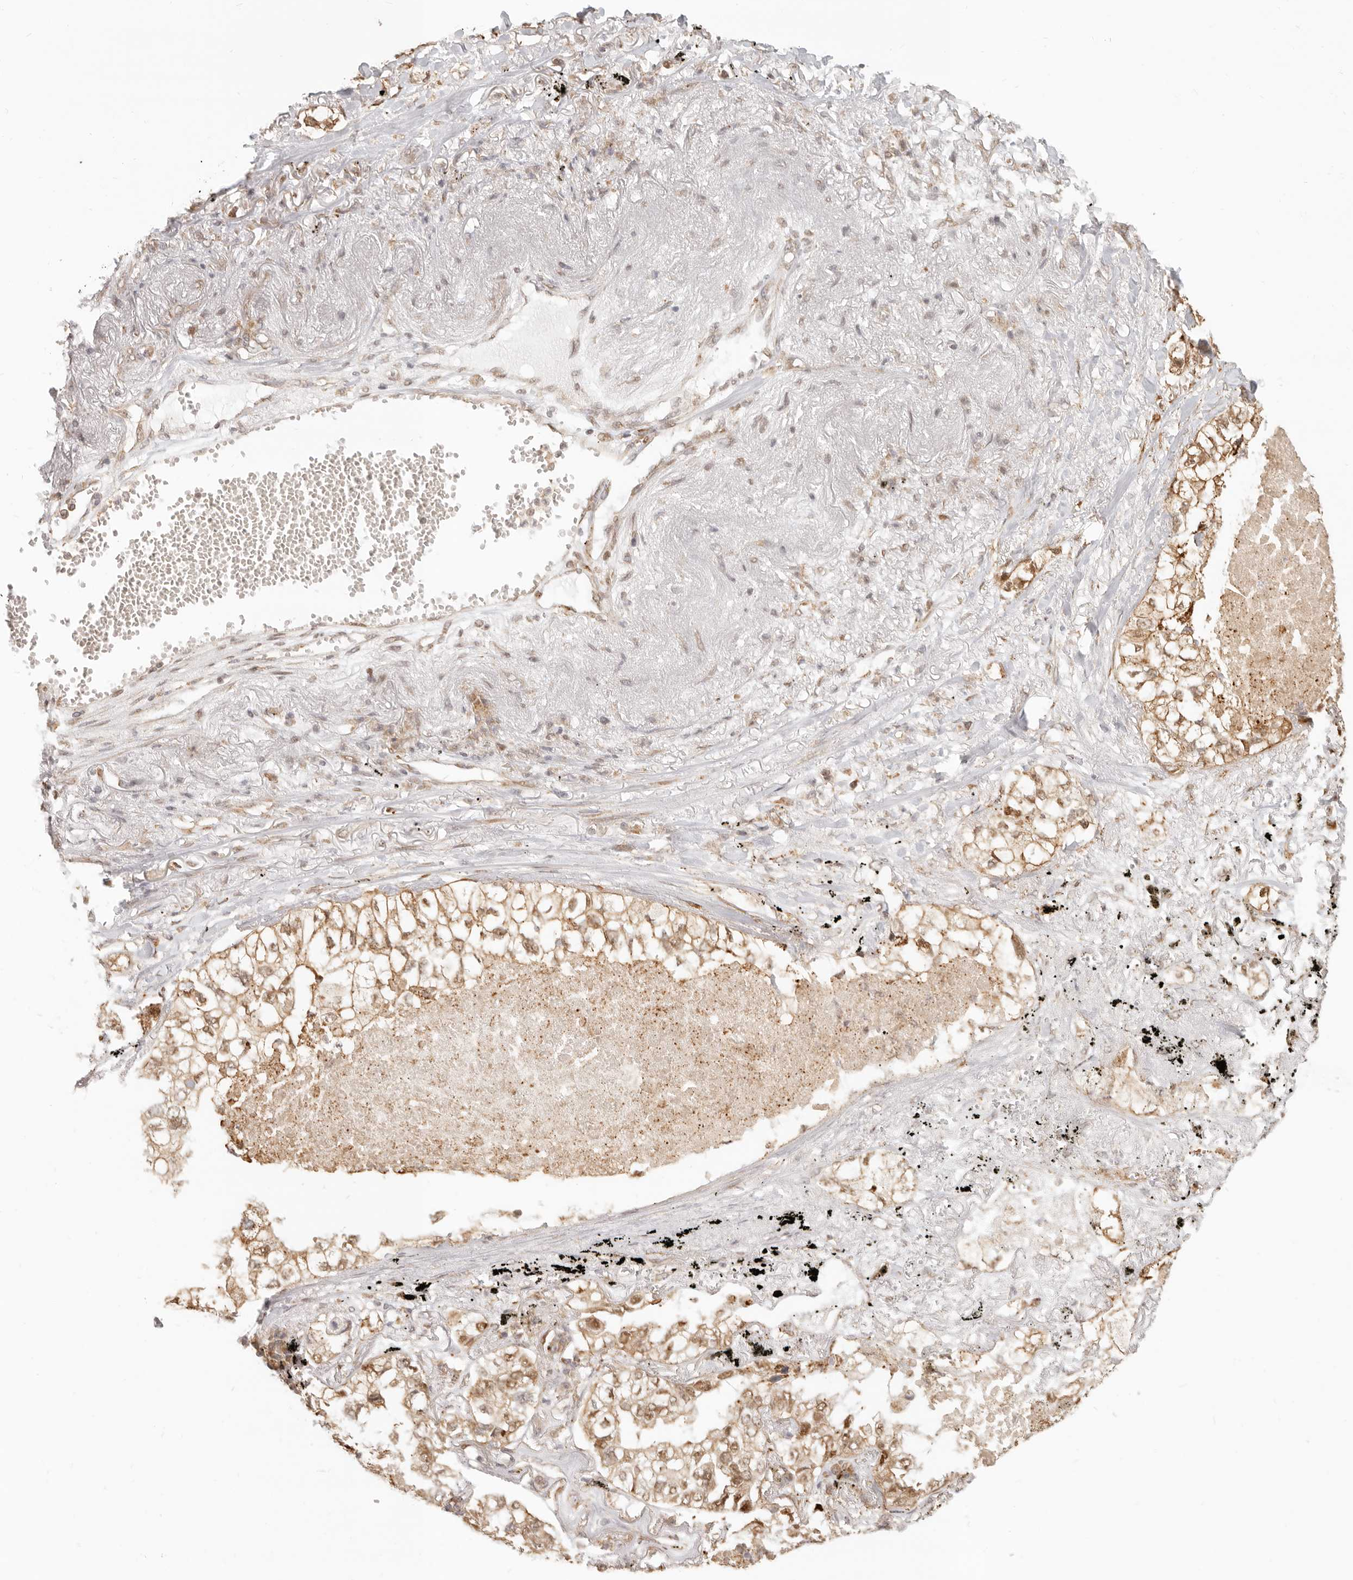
{"staining": {"intensity": "moderate", "quantity": ">75%", "location": "cytoplasmic/membranous,nuclear"}, "tissue": "lung cancer", "cell_type": "Tumor cells", "image_type": "cancer", "snomed": [{"axis": "morphology", "description": "Adenocarcinoma, NOS"}, {"axis": "topography", "description": "Lung"}], "caption": "Immunohistochemical staining of lung adenocarcinoma displays medium levels of moderate cytoplasmic/membranous and nuclear staining in approximately >75% of tumor cells. (brown staining indicates protein expression, while blue staining denotes nuclei).", "gene": "TUFT1", "patient": {"sex": "male", "age": 65}}